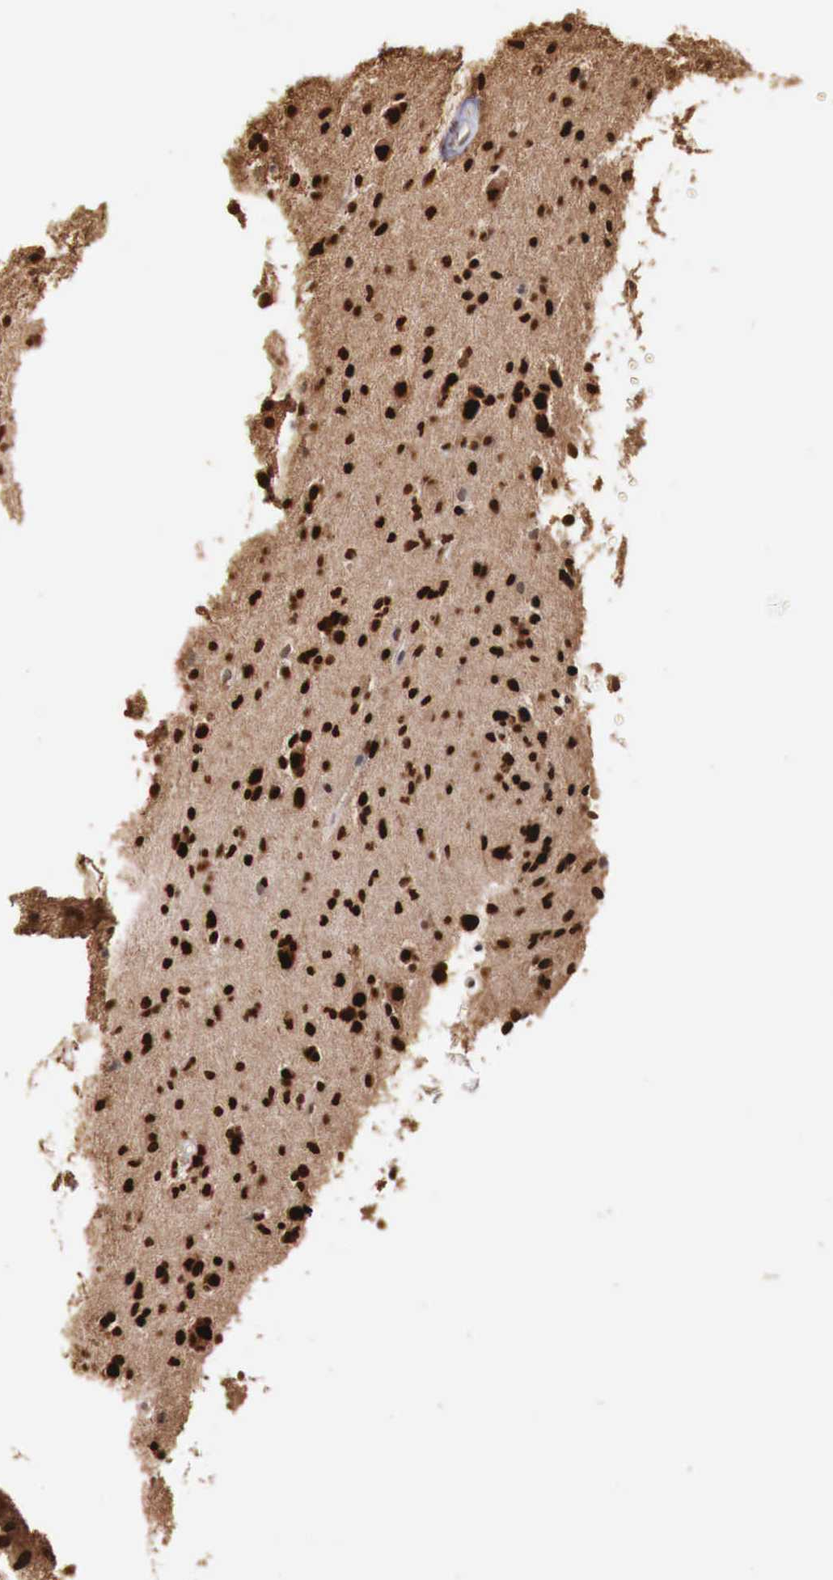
{"staining": {"intensity": "strong", "quantity": ">75%", "location": "nuclear"}, "tissue": "glioma", "cell_type": "Tumor cells", "image_type": "cancer", "snomed": [{"axis": "morphology", "description": "Glioma, malignant, Low grade"}, {"axis": "topography", "description": "Brain"}], "caption": "Immunohistochemistry image of glioma stained for a protein (brown), which exhibits high levels of strong nuclear positivity in about >75% of tumor cells.", "gene": "KHDRBS2", "patient": {"sex": "female", "age": 46}}